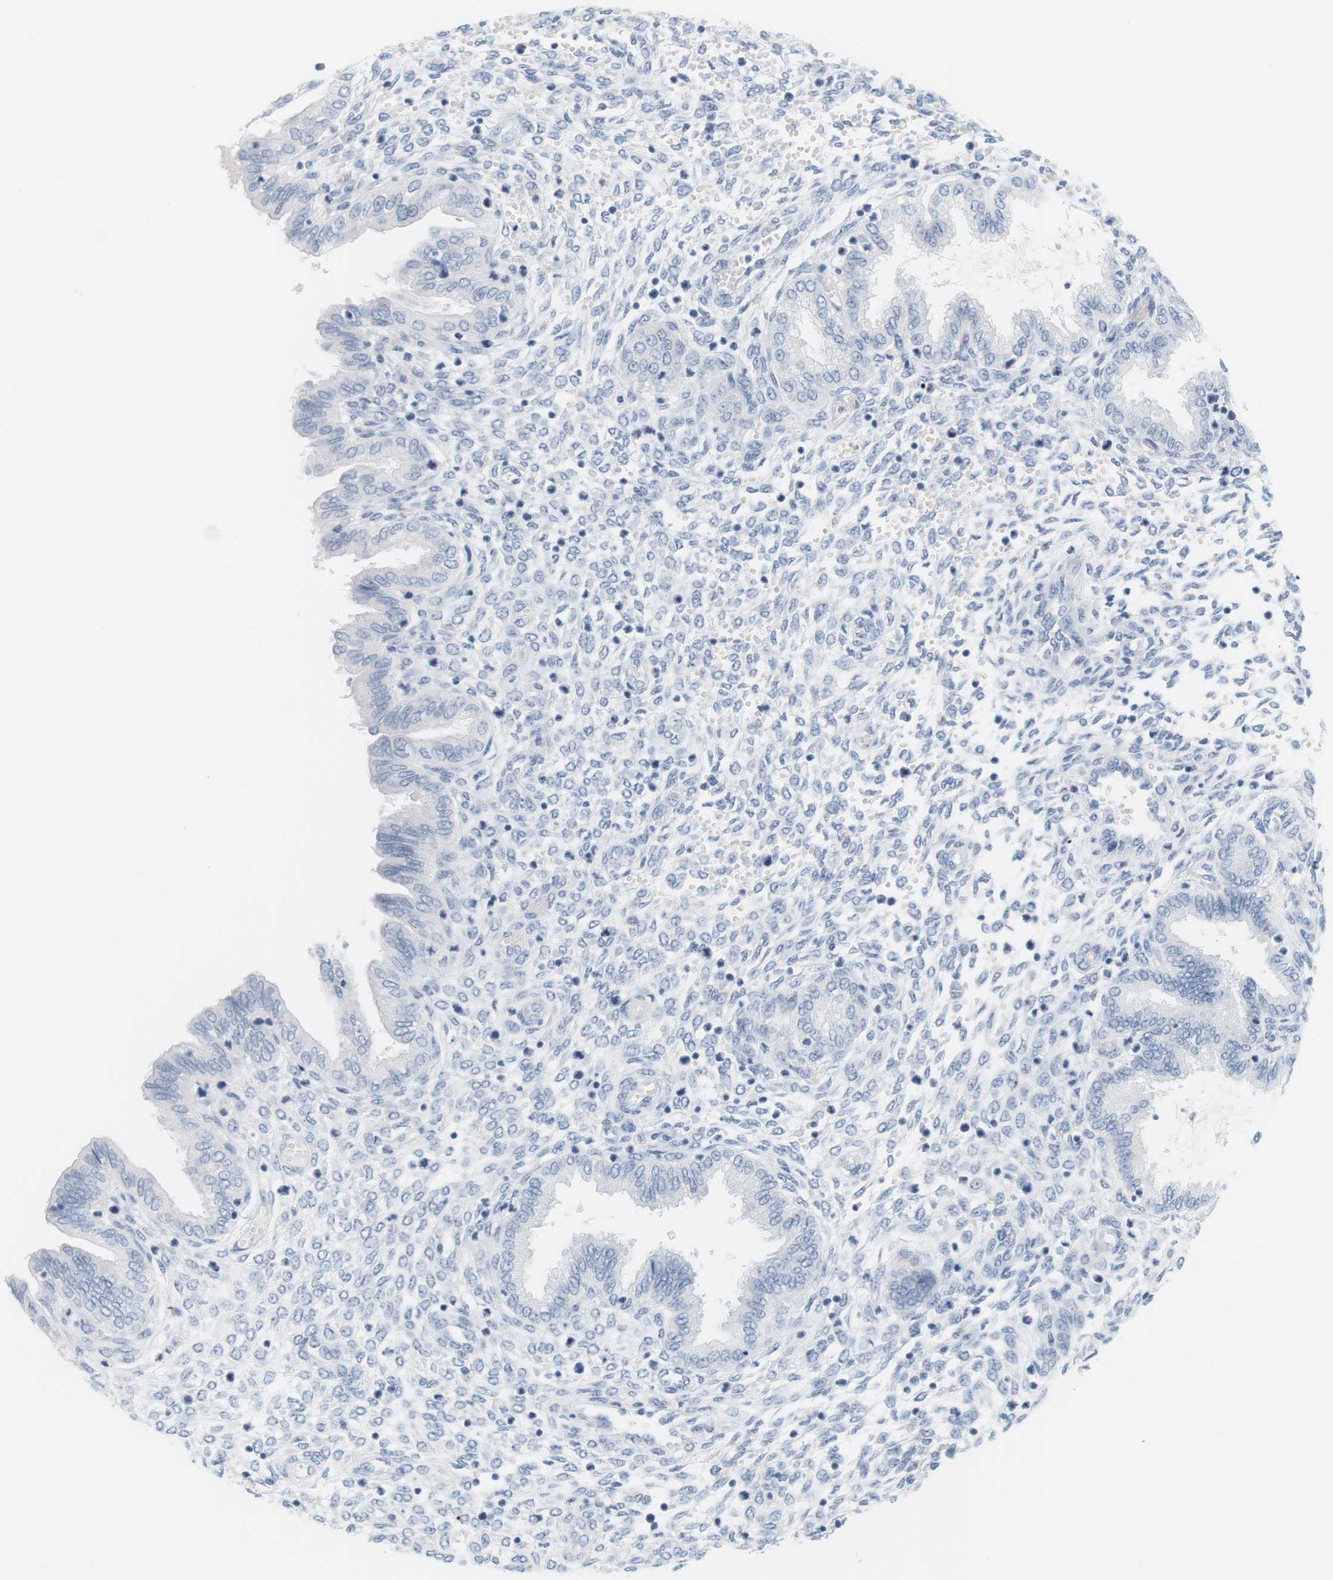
{"staining": {"intensity": "weak", "quantity": "<25%", "location": "cytoplasmic/membranous"}, "tissue": "endometrium", "cell_type": "Cells in endometrial stroma", "image_type": "normal", "snomed": [{"axis": "morphology", "description": "Normal tissue, NOS"}, {"axis": "topography", "description": "Endometrium"}], "caption": "DAB immunohistochemical staining of unremarkable human endometrium shows no significant expression in cells in endometrial stroma. The staining was performed using DAB to visualize the protein expression in brown, while the nuclei were stained in blue with hematoxylin (Magnification: 20x).", "gene": "OPRM1", "patient": {"sex": "female", "age": 33}}